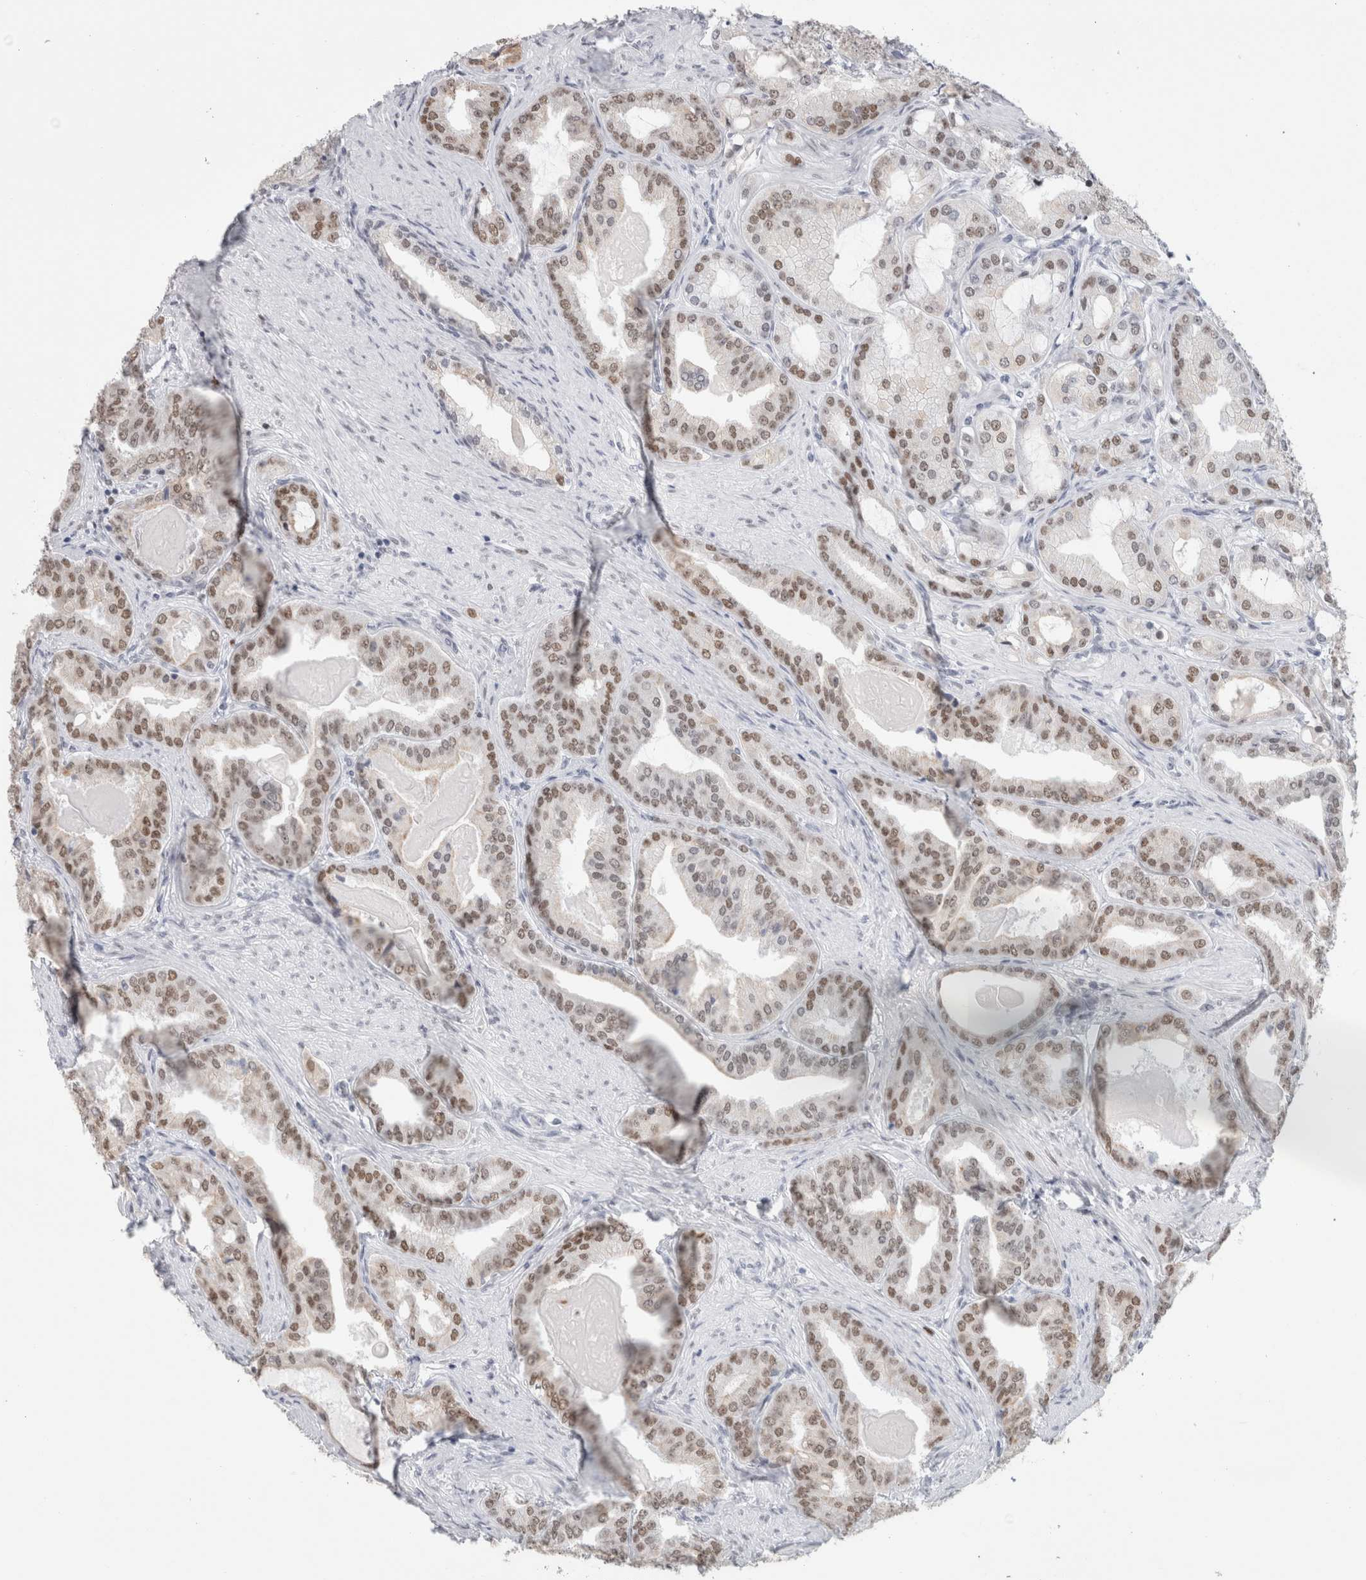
{"staining": {"intensity": "moderate", "quantity": ">75%", "location": "nuclear"}, "tissue": "prostate cancer", "cell_type": "Tumor cells", "image_type": "cancer", "snomed": [{"axis": "morphology", "description": "Adenocarcinoma, High grade"}, {"axis": "topography", "description": "Prostate"}], "caption": "Immunohistochemical staining of human high-grade adenocarcinoma (prostate) displays moderate nuclear protein staining in about >75% of tumor cells.", "gene": "SMARCC1", "patient": {"sex": "male", "age": 60}}